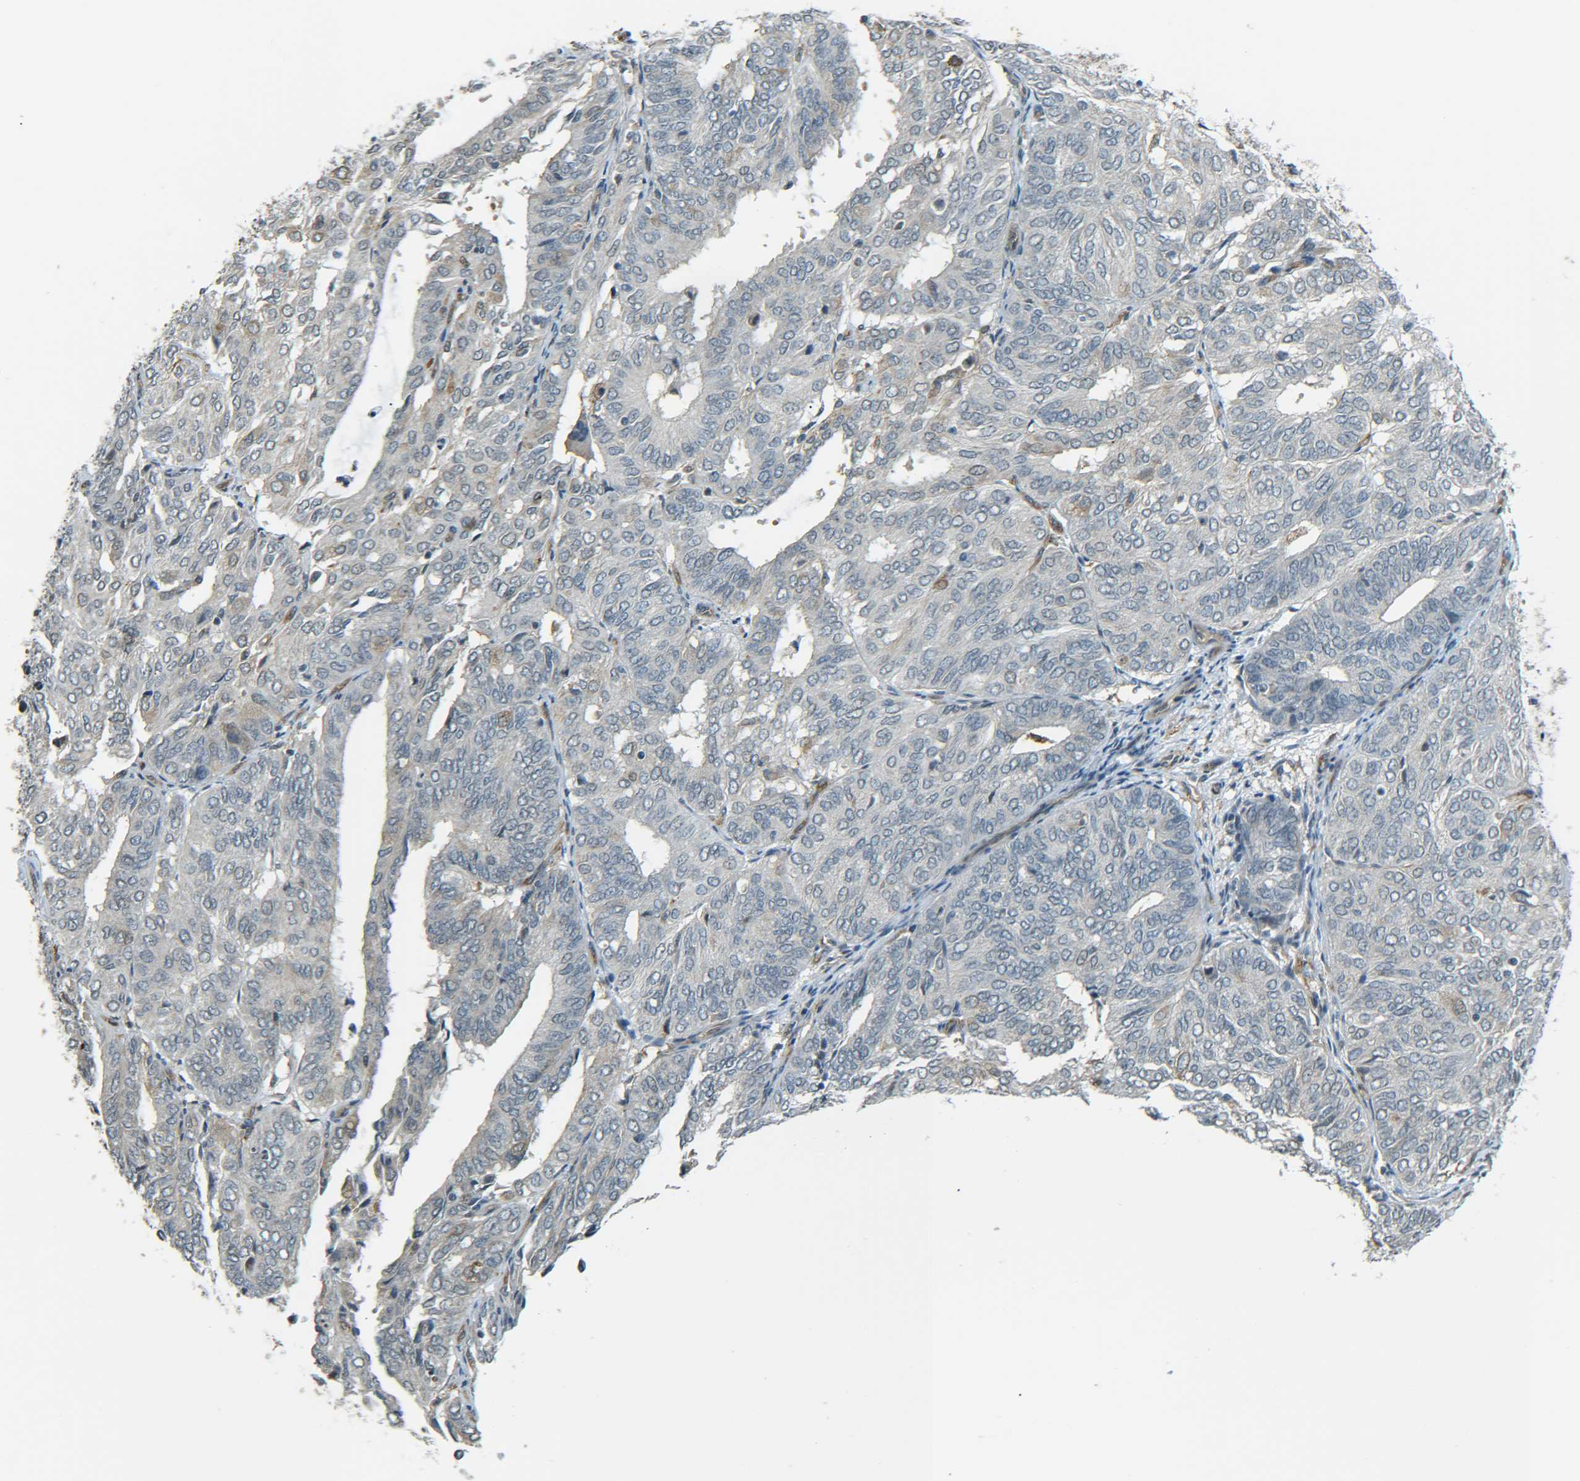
{"staining": {"intensity": "negative", "quantity": "none", "location": "none"}, "tissue": "endometrial cancer", "cell_type": "Tumor cells", "image_type": "cancer", "snomed": [{"axis": "morphology", "description": "Adenocarcinoma, NOS"}, {"axis": "topography", "description": "Uterus"}], "caption": "DAB (3,3'-diaminobenzidine) immunohistochemical staining of adenocarcinoma (endometrial) displays no significant positivity in tumor cells.", "gene": "DAB2", "patient": {"sex": "female", "age": 60}}